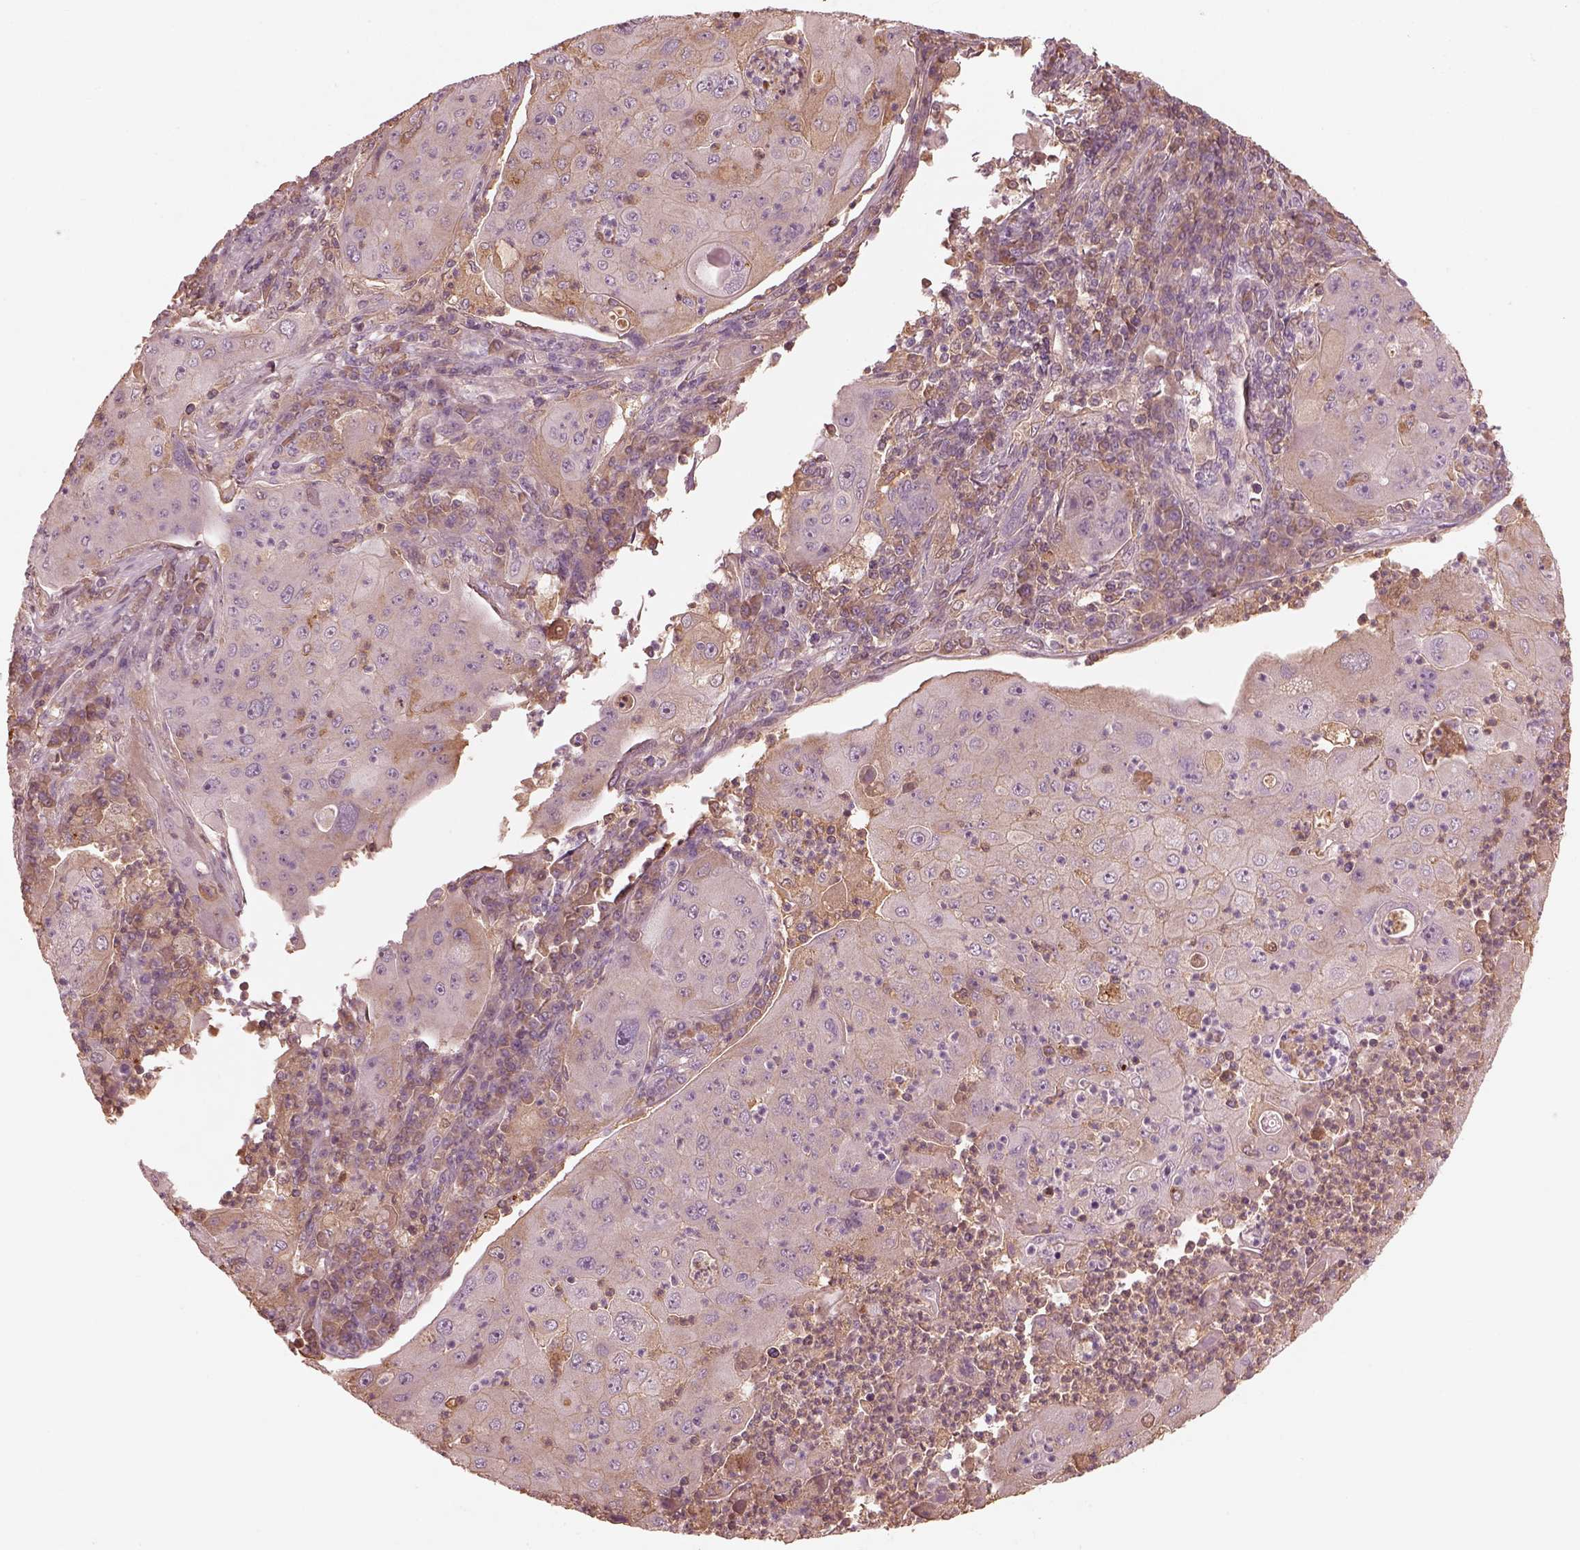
{"staining": {"intensity": "negative", "quantity": "none", "location": "none"}, "tissue": "lung cancer", "cell_type": "Tumor cells", "image_type": "cancer", "snomed": [{"axis": "morphology", "description": "Squamous cell carcinoma, NOS"}, {"axis": "topography", "description": "Lung"}], "caption": "IHC image of human lung squamous cell carcinoma stained for a protein (brown), which shows no staining in tumor cells.", "gene": "VWA5B1", "patient": {"sex": "female", "age": 59}}